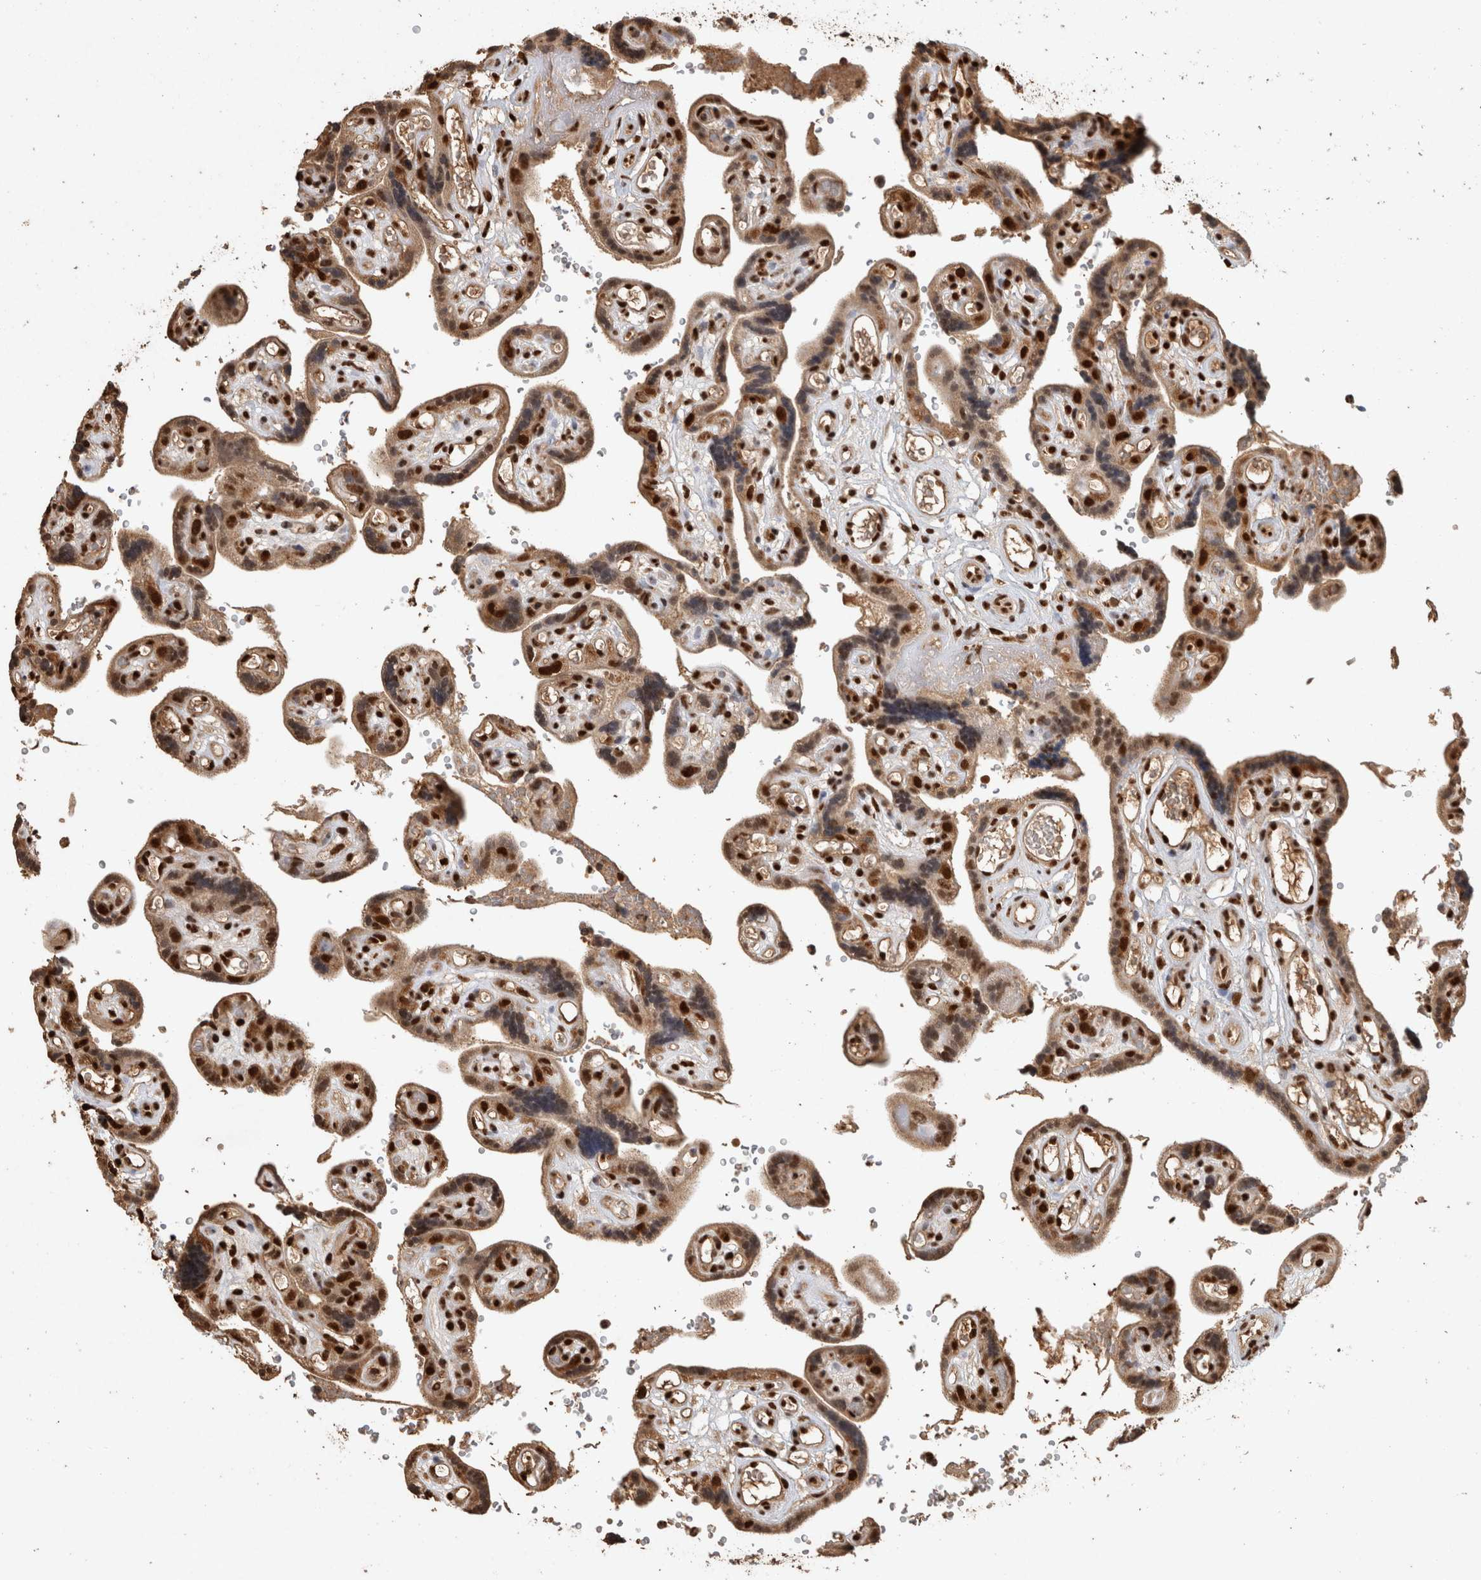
{"staining": {"intensity": "strong", "quantity": ">75%", "location": "nuclear"}, "tissue": "placenta", "cell_type": "Decidual cells", "image_type": "normal", "snomed": [{"axis": "morphology", "description": "Normal tissue, NOS"}, {"axis": "topography", "description": "Placenta"}], "caption": "Strong nuclear staining is present in approximately >75% of decidual cells in normal placenta.", "gene": "RAD50", "patient": {"sex": "female", "age": 30}}